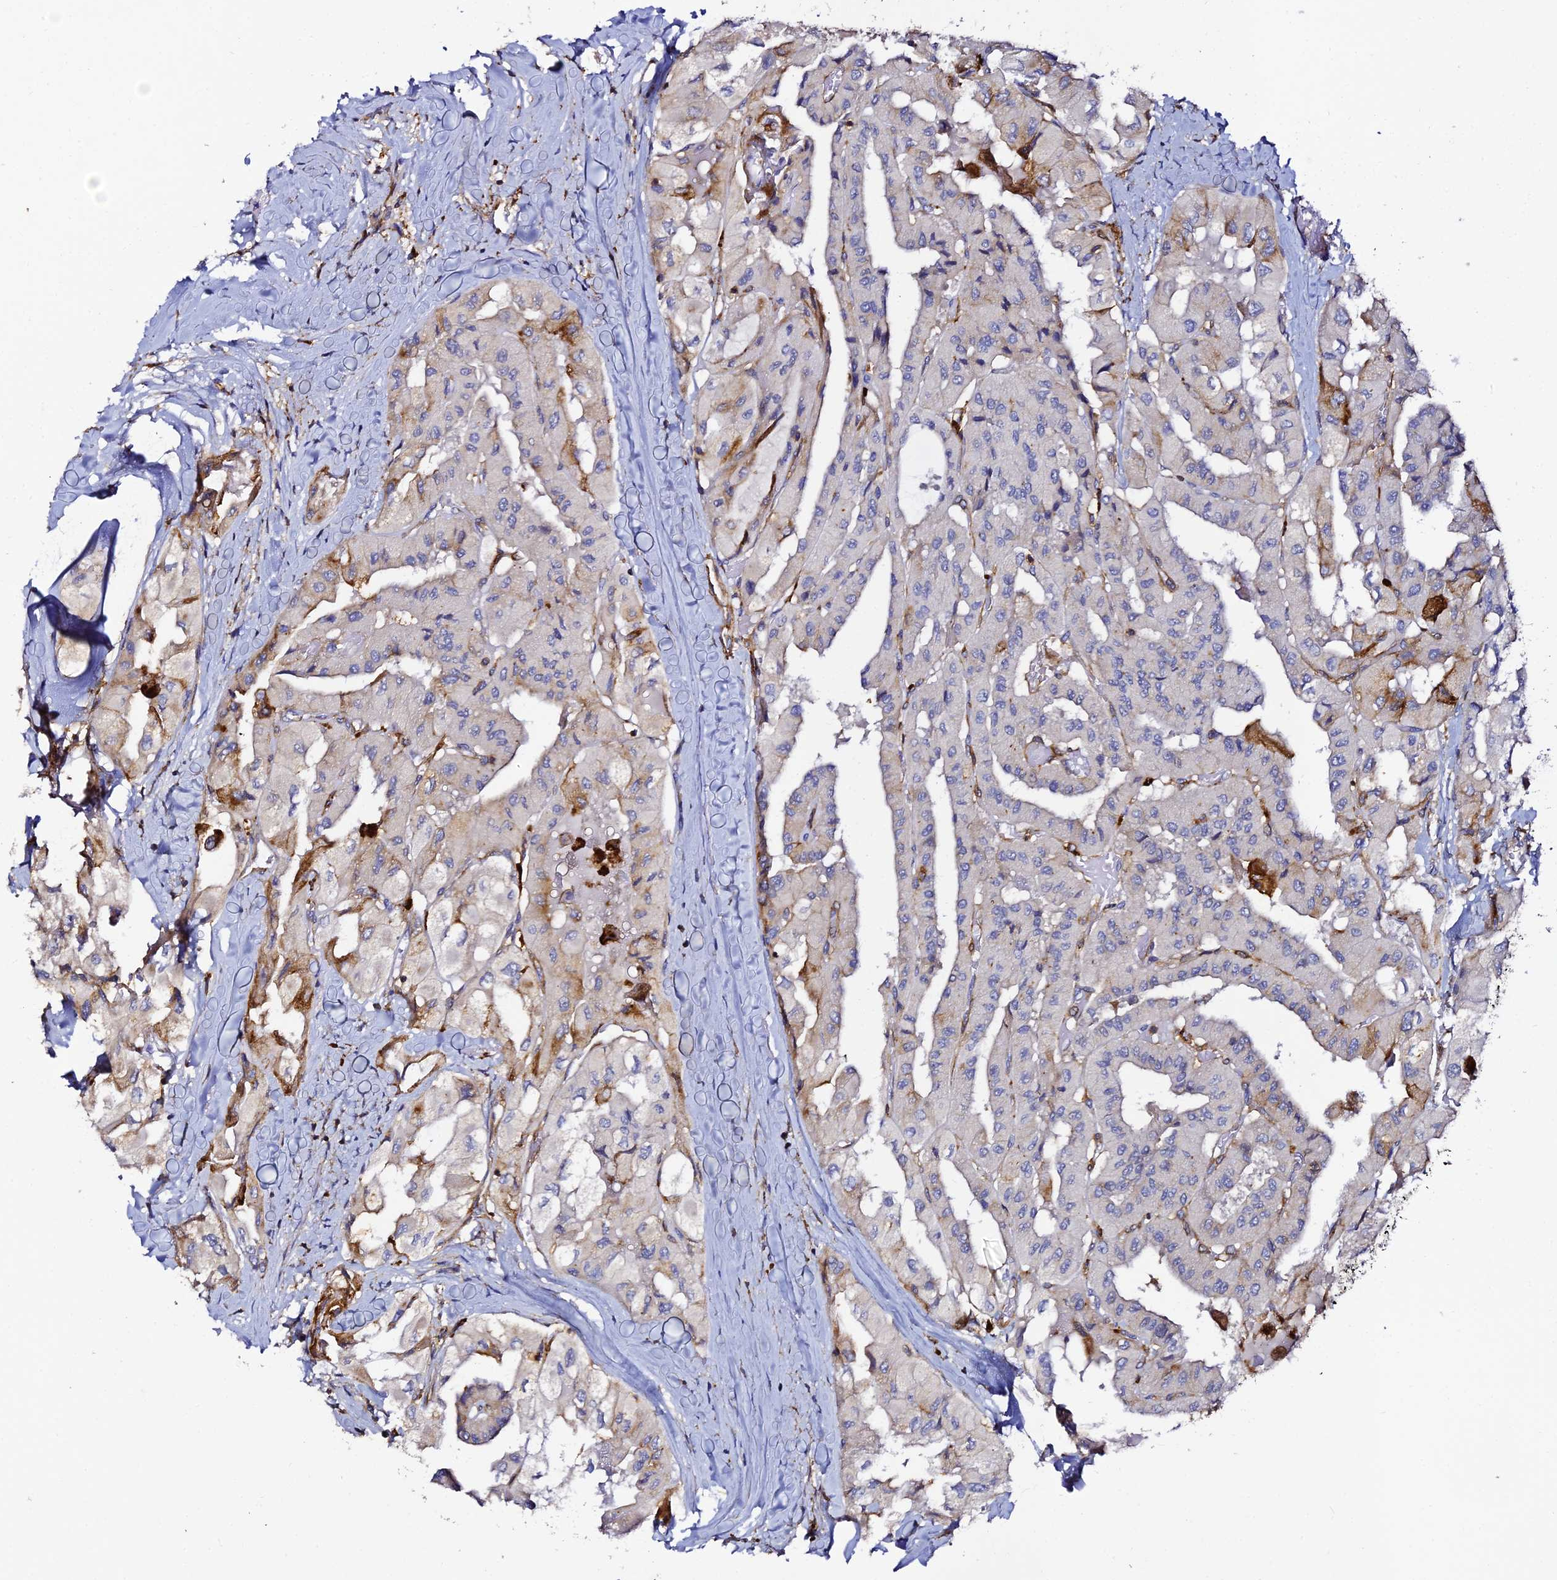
{"staining": {"intensity": "strong", "quantity": "<25%", "location": "cytoplasmic/membranous"}, "tissue": "thyroid cancer", "cell_type": "Tumor cells", "image_type": "cancer", "snomed": [{"axis": "morphology", "description": "Normal tissue, NOS"}, {"axis": "morphology", "description": "Papillary adenocarcinoma, NOS"}, {"axis": "topography", "description": "Thyroid gland"}], "caption": "Tumor cells exhibit strong cytoplasmic/membranous staining in approximately <25% of cells in thyroid cancer (papillary adenocarcinoma). Nuclei are stained in blue.", "gene": "TRPV2", "patient": {"sex": "female", "age": 59}}